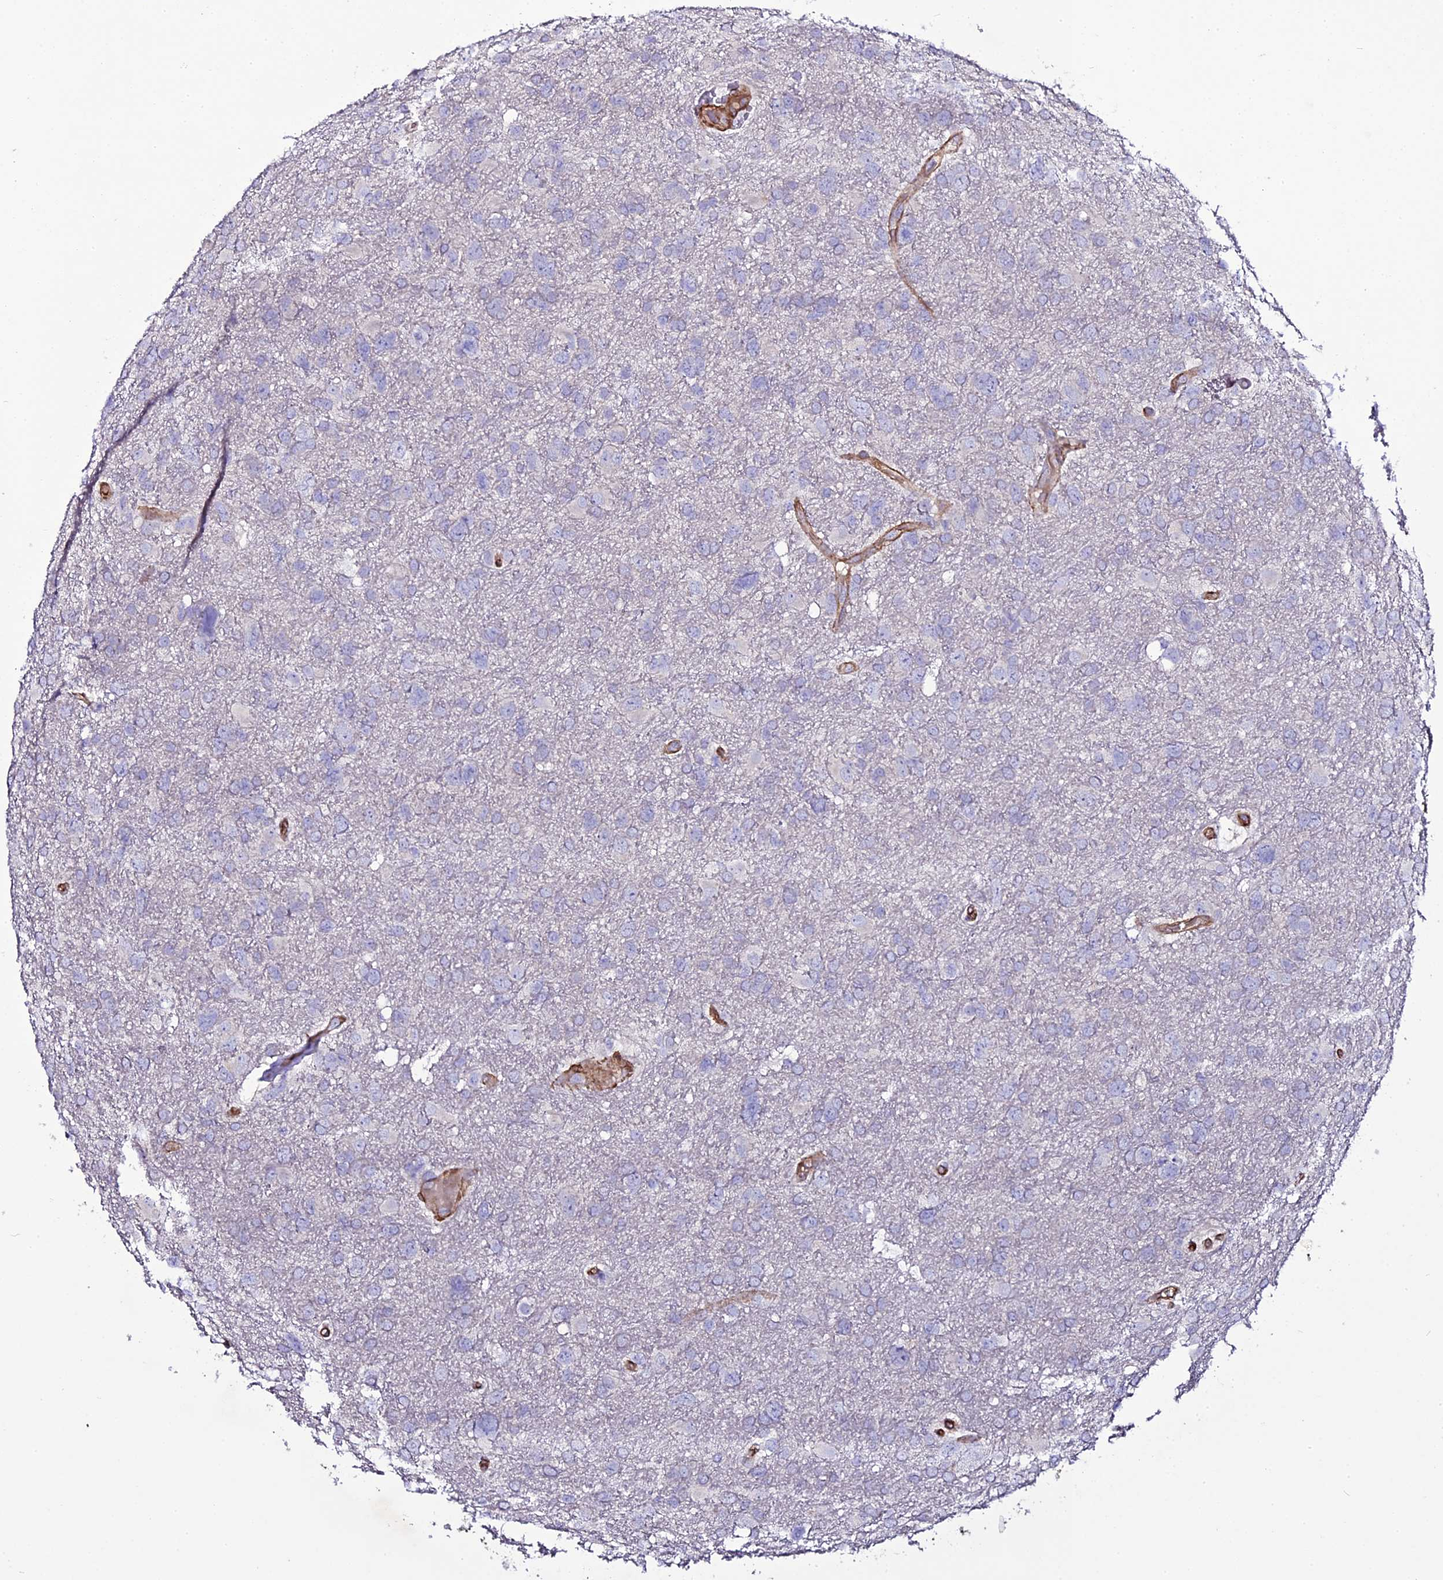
{"staining": {"intensity": "negative", "quantity": "none", "location": "none"}, "tissue": "glioma", "cell_type": "Tumor cells", "image_type": "cancer", "snomed": [{"axis": "morphology", "description": "Glioma, malignant, High grade"}, {"axis": "topography", "description": "Brain"}], "caption": "An immunohistochemistry photomicrograph of malignant high-grade glioma is shown. There is no staining in tumor cells of malignant high-grade glioma. (DAB (3,3'-diaminobenzidine) immunohistochemistry, high magnification).", "gene": "MEX3C", "patient": {"sex": "male", "age": 61}}